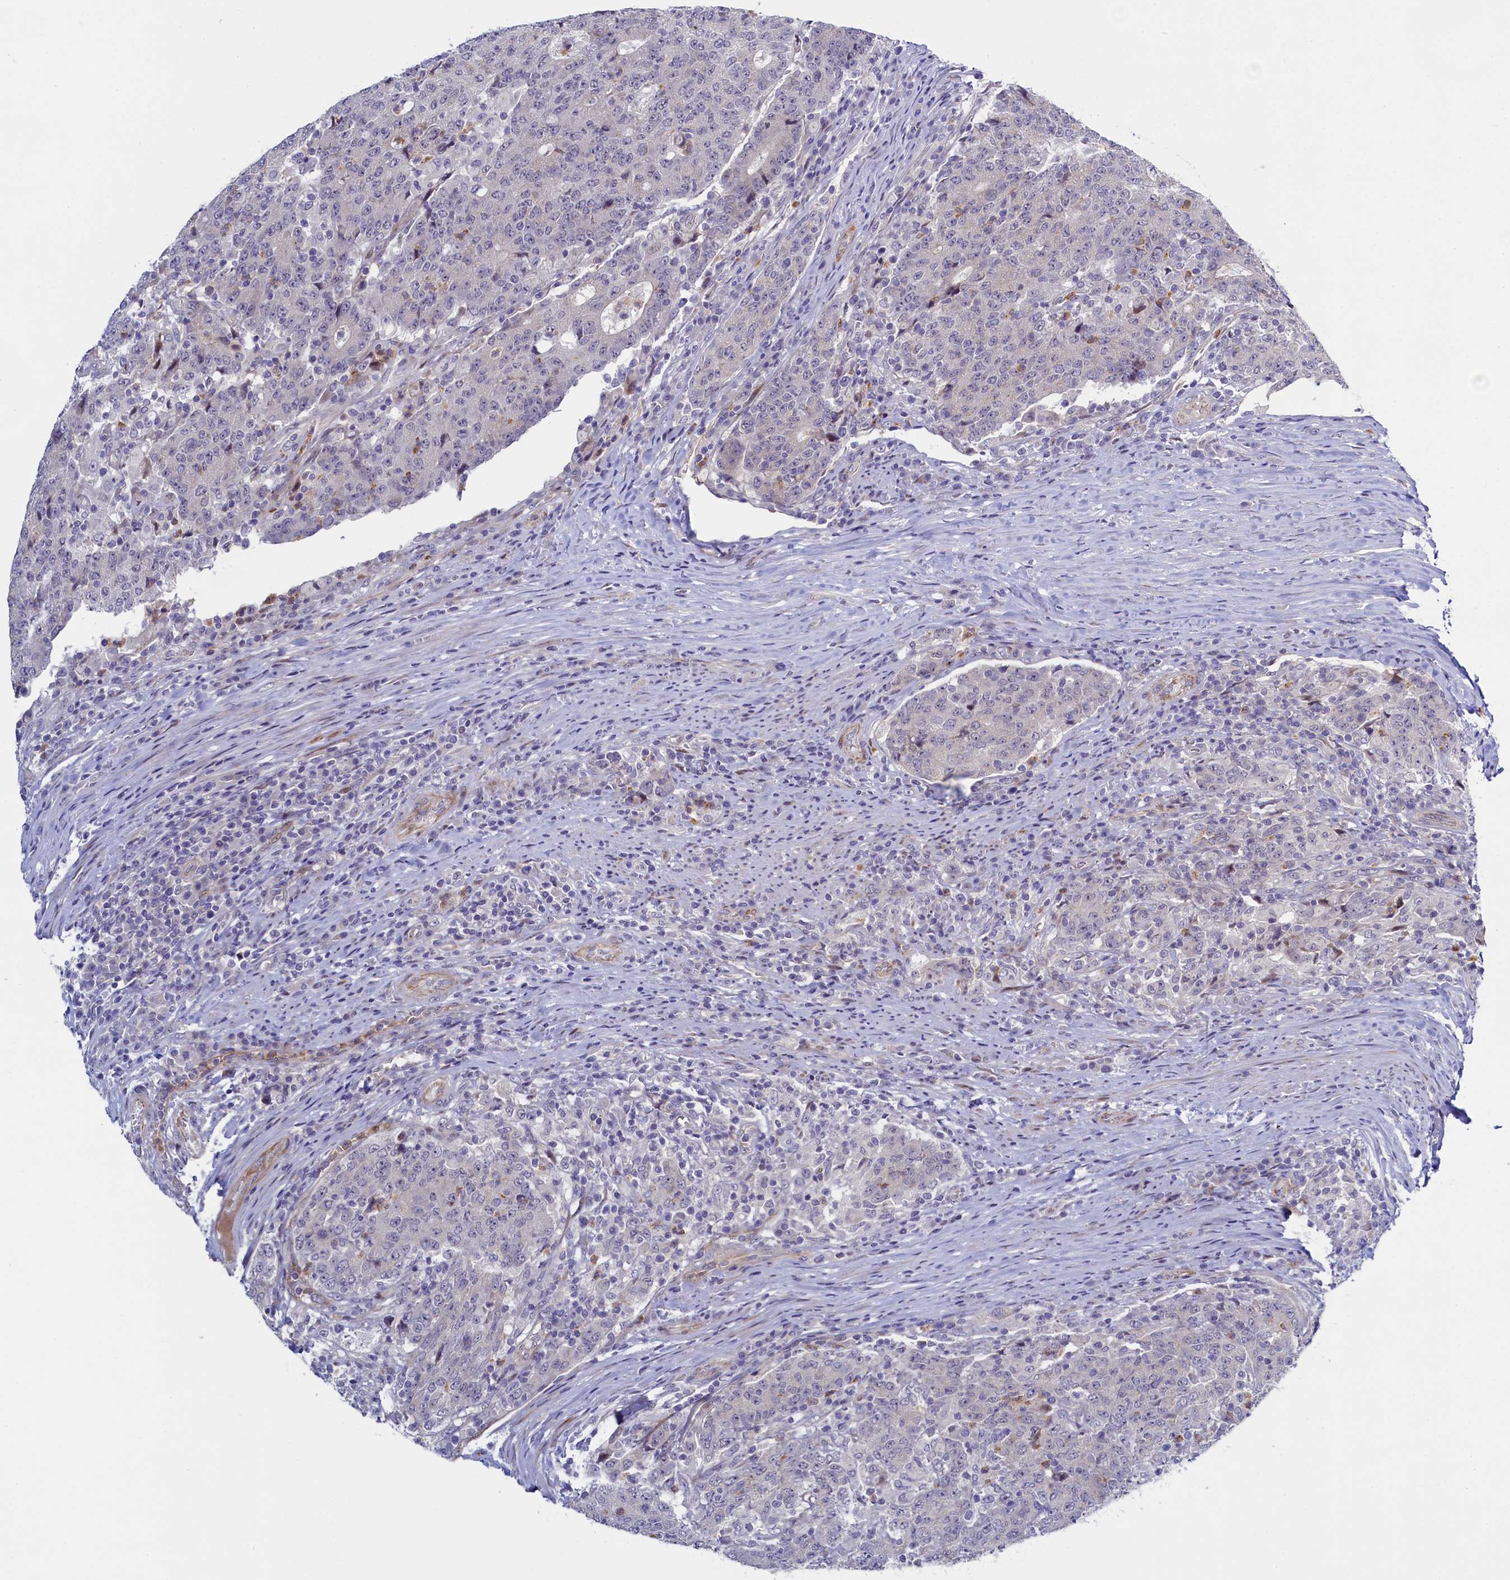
{"staining": {"intensity": "negative", "quantity": "none", "location": "none"}, "tissue": "colorectal cancer", "cell_type": "Tumor cells", "image_type": "cancer", "snomed": [{"axis": "morphology", "description": "Adenocarcinoma, NOS"}, {"axis": "topography", "description": "Colon"}], "caption": "This is an immunohistochemistry (IHC) photomicrograph of human colorectal adenocarcinoma. There is no staining in tumor cells.", "gene": "PIK3C3", "patient": {"sex": "female", "age": 75}}